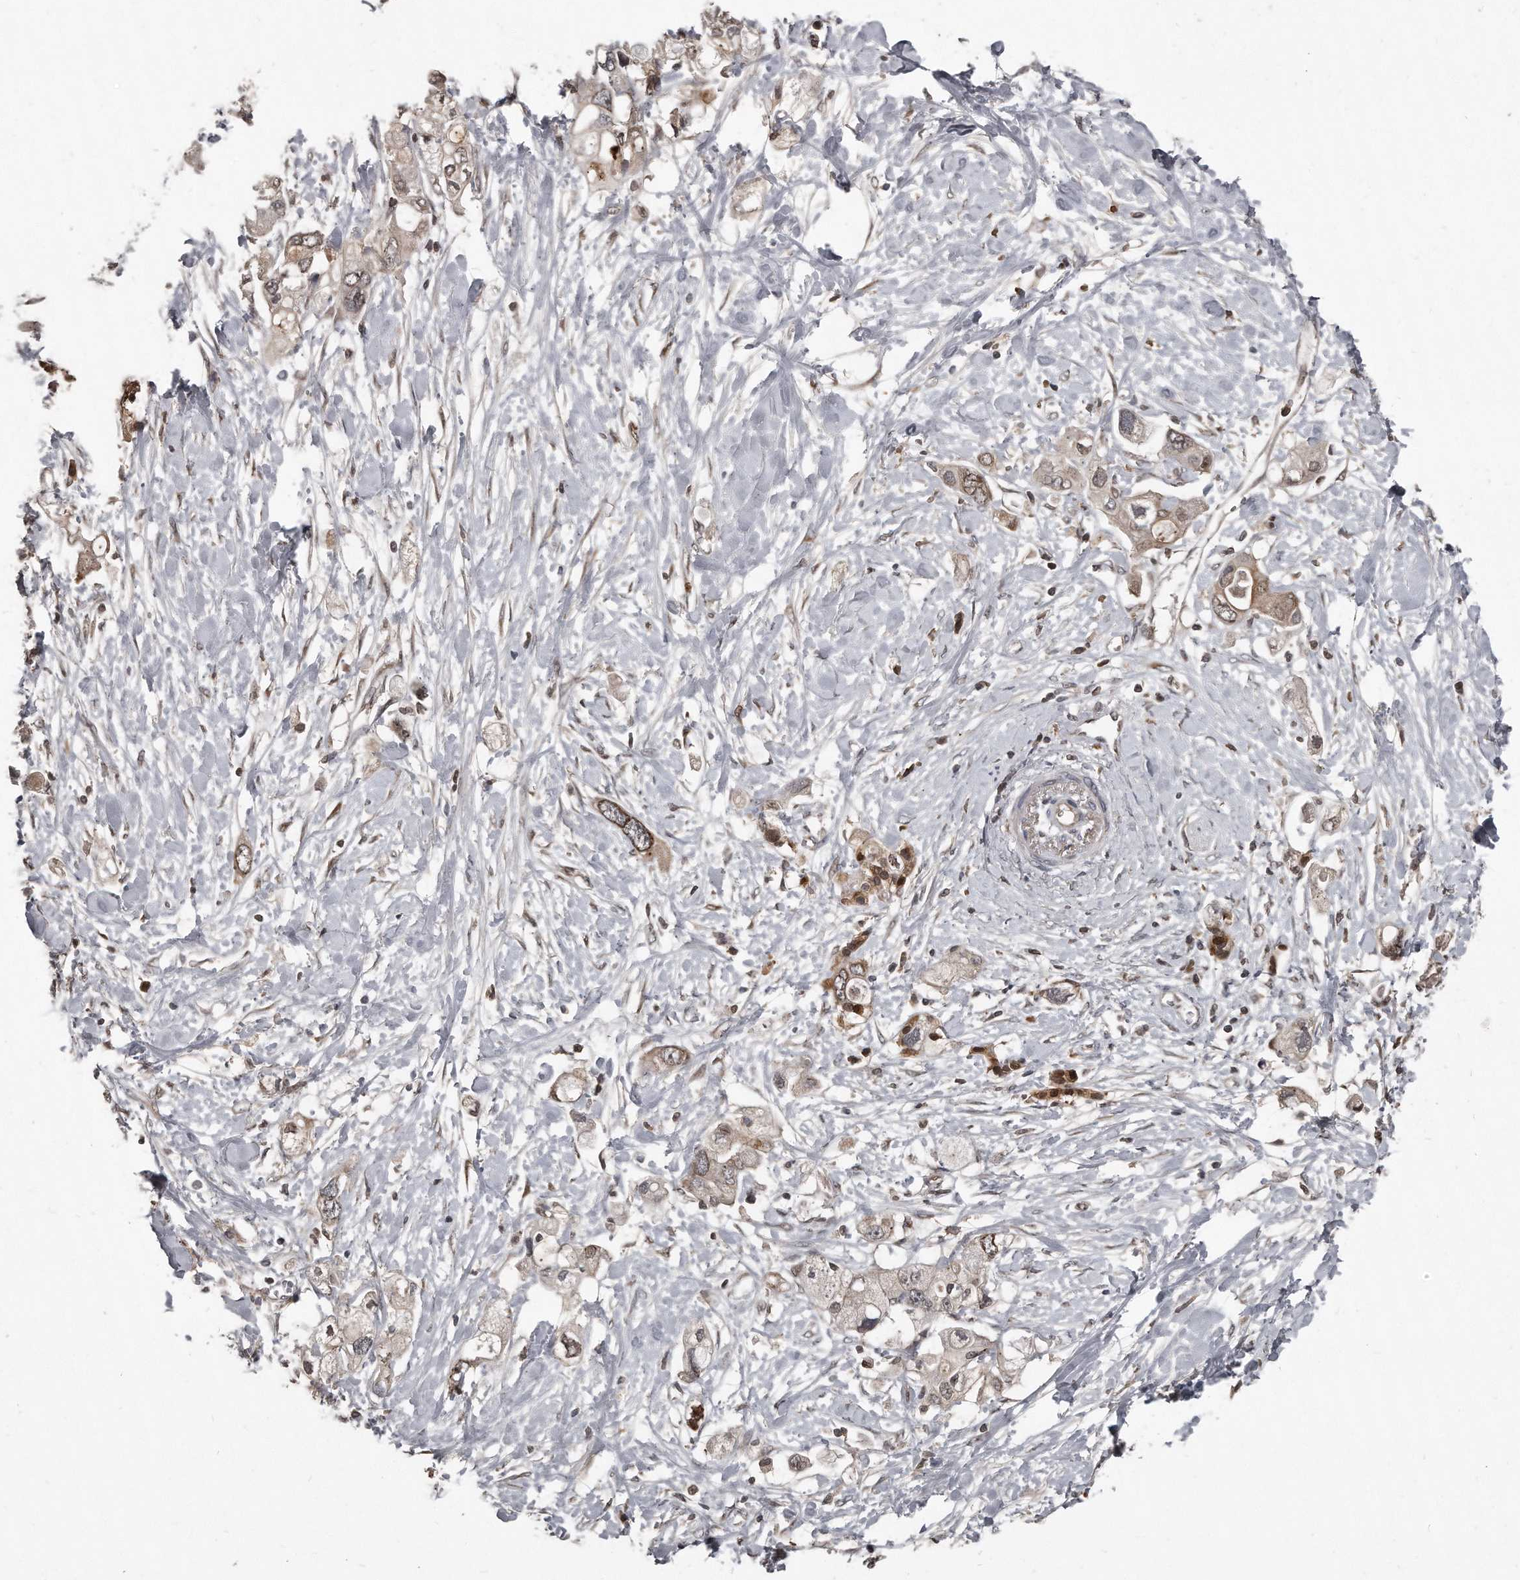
{"staining": {"intensity": "weak", "quantity": "25%-75%", "location": "cytoplasmic/membranous,nuclear"}, "tissue": "pancreatic cancer", "cell_type": "Tumor cells", "image_type": "cancer", "snomed": [{"axis": "morphology", "description": "Adenocarcinoma, NOS"}, {"axis": "topography", "description": "Pancreas"}], "caption": "A brown stain shows weak cytoplasmic/membranous and nuclear positivity of a protein in pancreatic cancer (adenocarcinoma) tumor cells.", "gene": "GCH1", "patient": {"sex": "female", "age": 56}}